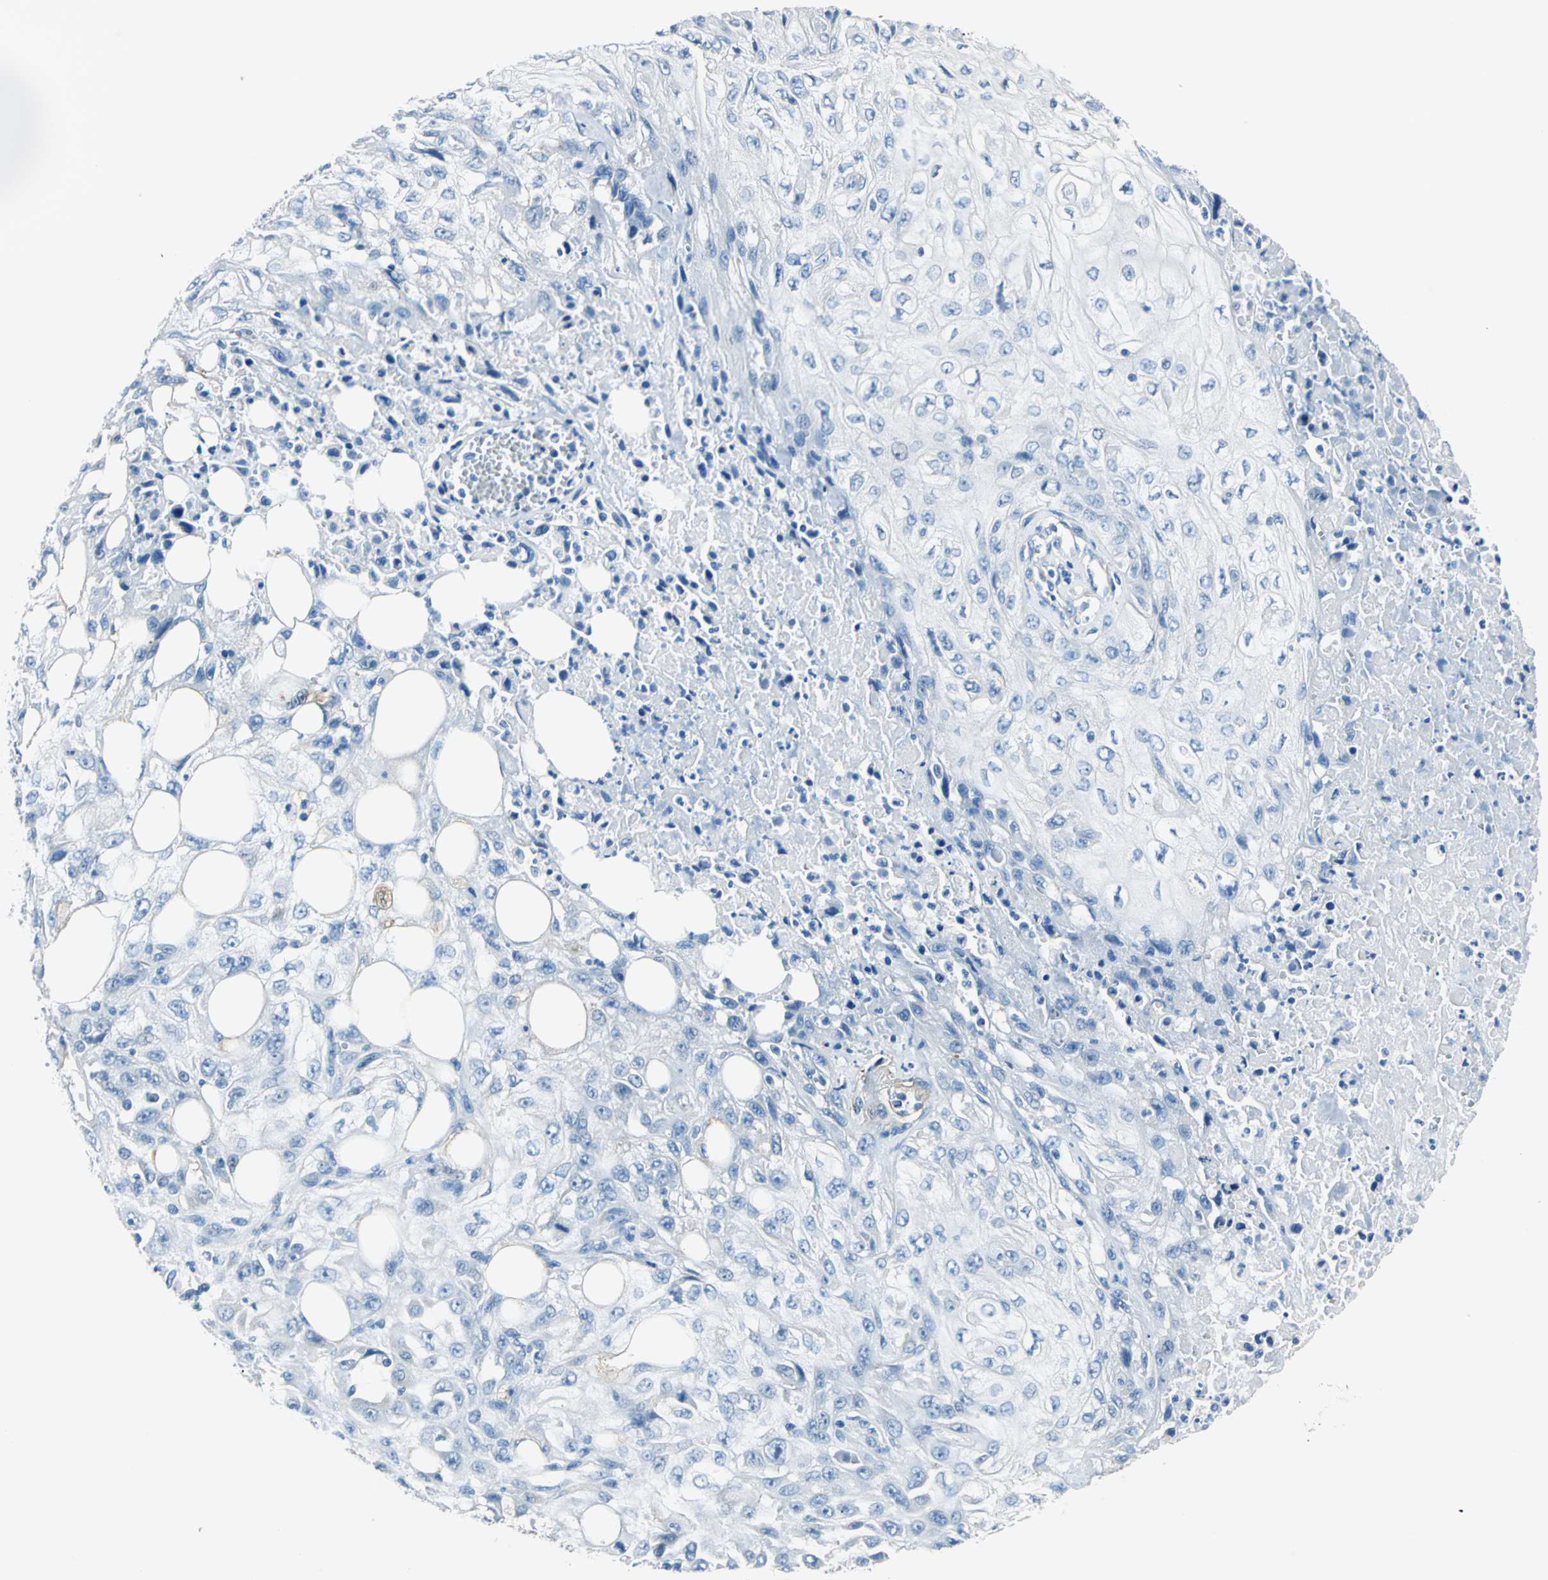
{"staining": {"intensity": "negative", "quantity": "none", "location": "none"}, "tissue": "skin cancer", "cell_type": "Tumor cells", "image_type": "cancer", "snomed": [{"axis": "morphology", "description": "Squamous cell carcinoma, NOS"}, {"axis": "topography", "description": "Skin"}], "caption": "DAB (3,3'-diaminobenzidine) immunohistochemical staining of human skin cancer (squamous cell carcinoma) exhibits no significant staining in tumor cells.", "gene": "AKAP12", "patient": {"sex": "male", "age": 75}}